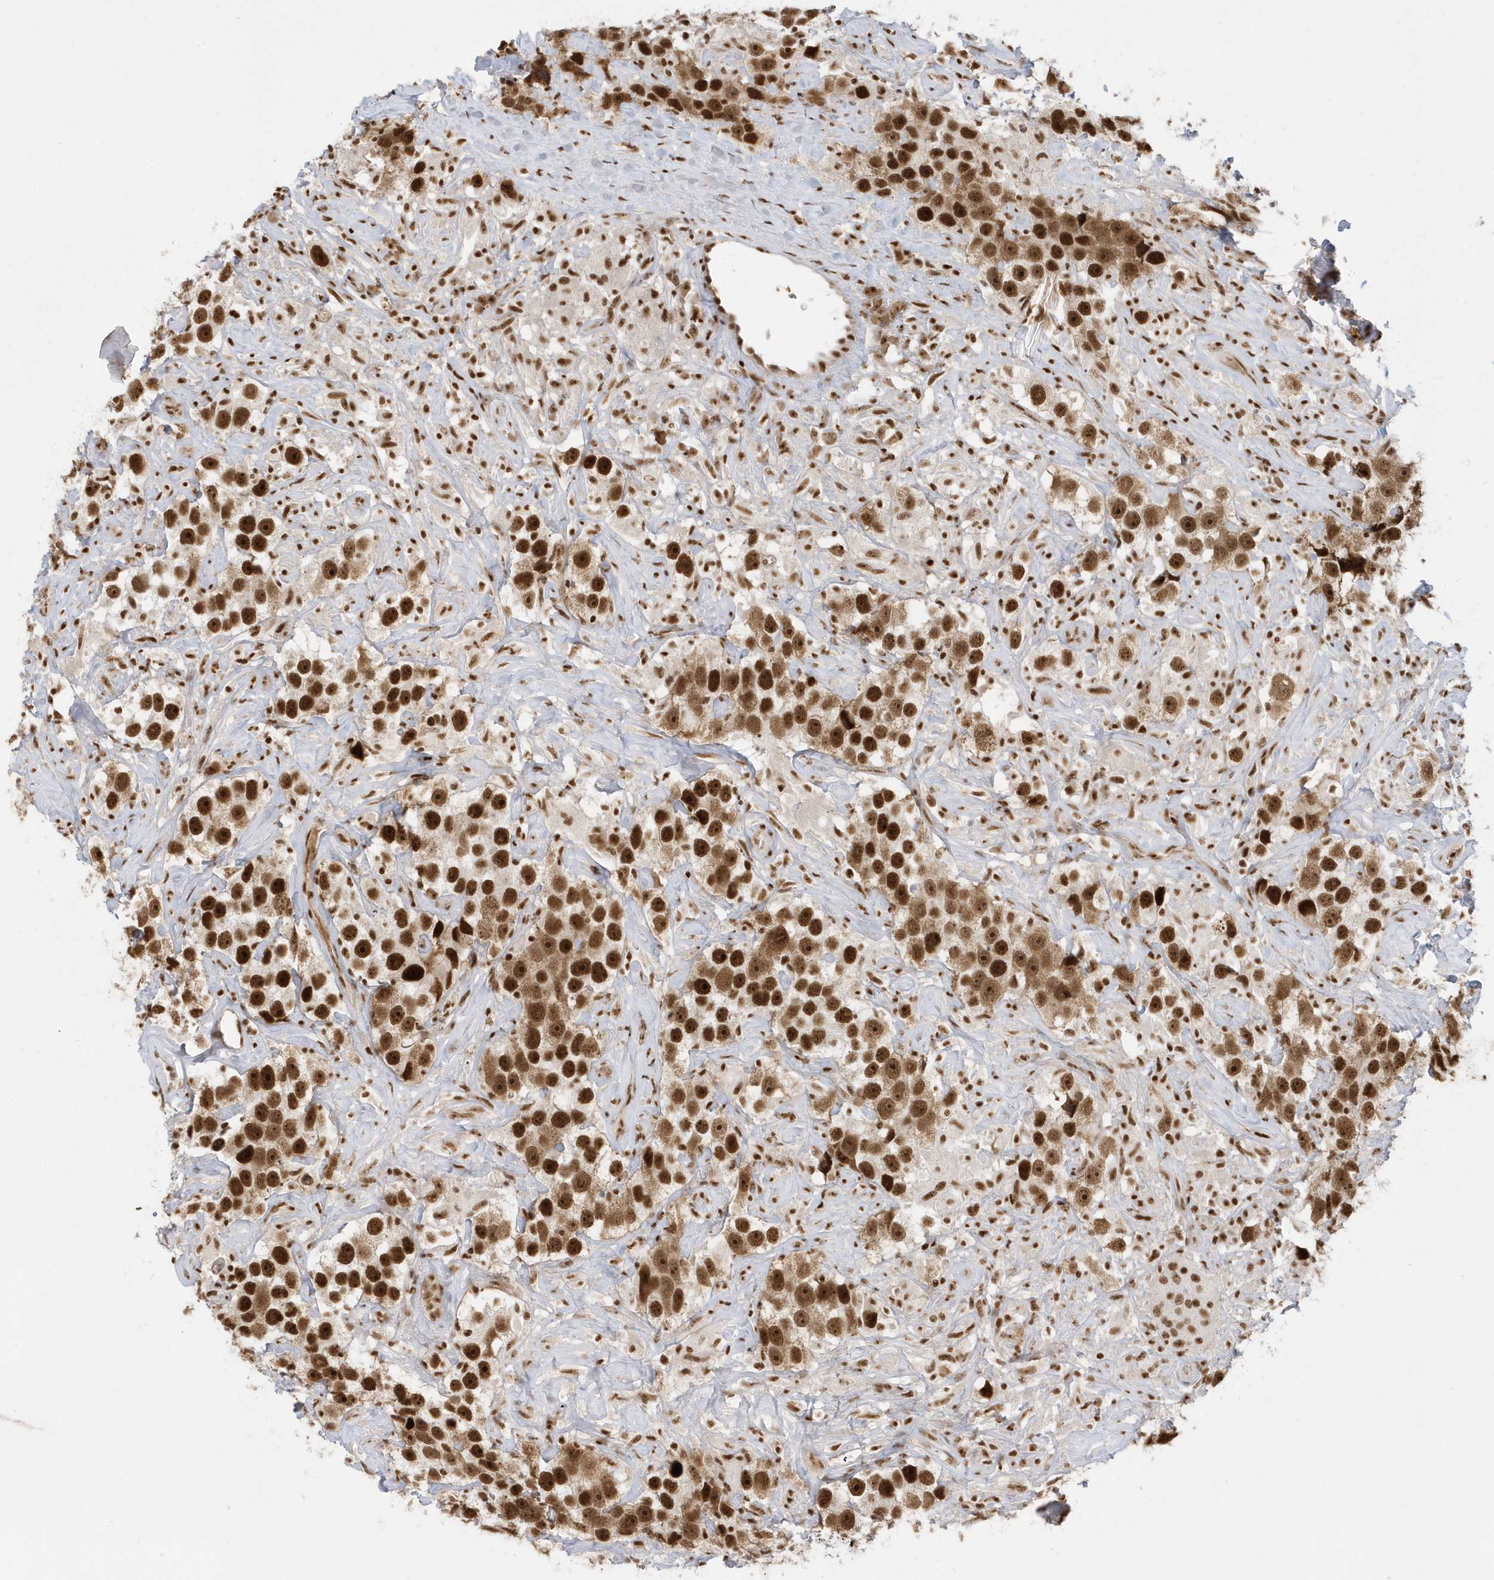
{"staining": {"intensity": "strong", "quantity": ">75%", "location": "nuclear"}, "tissue": "testis cancer", "cell_type": "Tumor cells", "image_type": "cancer", "snomed": [{"axis": "morphology", "description": "Seminoma, NOS"}, {"axis": "topography", "description": "Testis"}], "caption": "DAB immunohistochemical staining of human seminoma (testis) reveals strong nuclear protein staining in approximately >75% of tumor cells. Nuclei are stained in blue.", "gene": "PPIL2", "patient": {"sex": "male", "age": 49}}